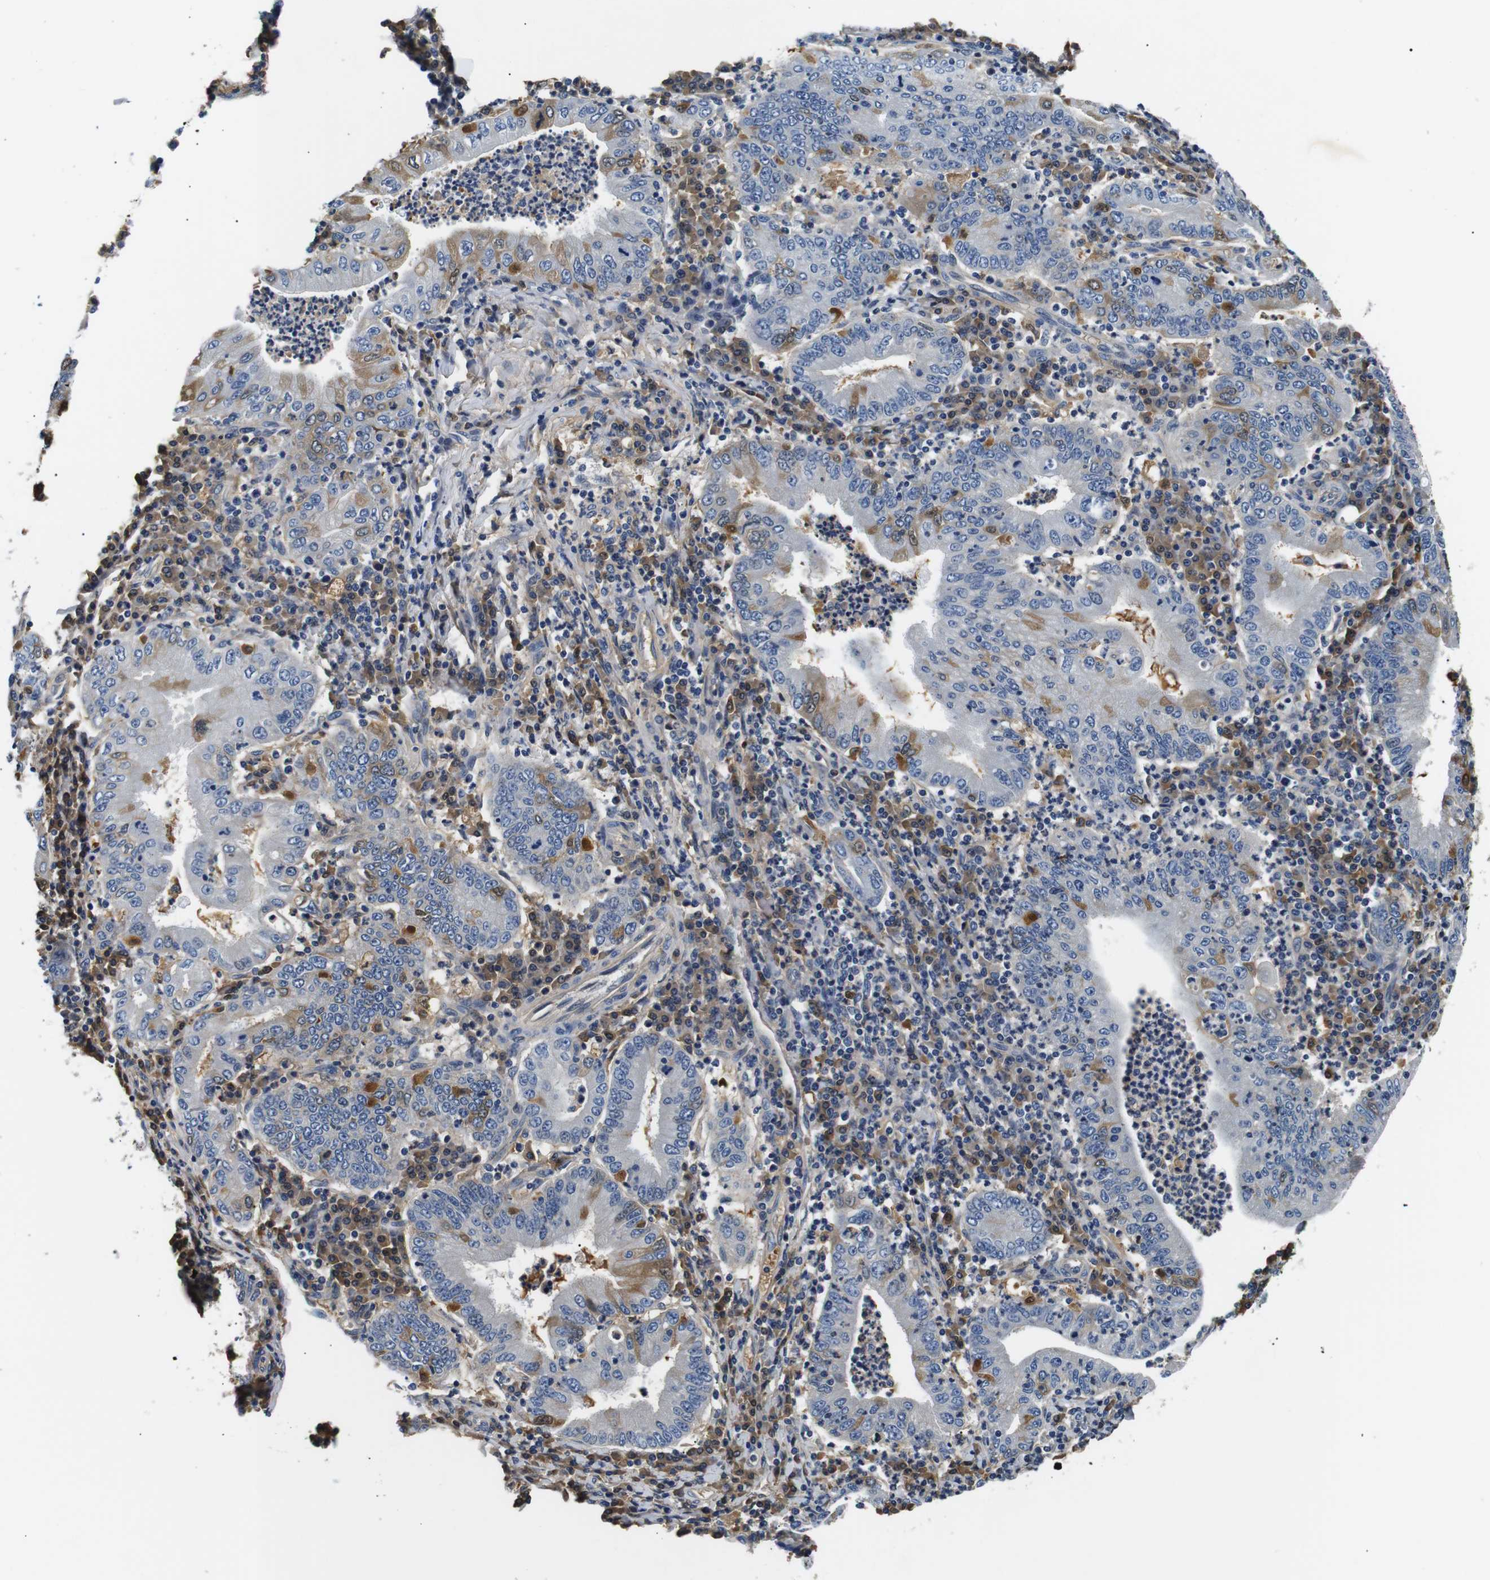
{"staining": {"intensity": "moderate", "quantity": "<25%", "location": "cytoplasmic/membranous"}, "tissue": "stomach cancer", "cell_type": "Tumor cells", "image_type": "cancer", "snomed": [{"axis": "morphology", "description": "Normal tissue, NOS"}, {"axis": "morphology", "description": "Adenocarcinoma, NOS"}, {"axis": "topography", "description": "Esophagus"}, {"axis": "topography", "description": "Stomach, upper"}, {"axis": "topography", "description": "Peripheral nerve tissue"}], "caption": "About <25% of tumor cells in human stomach adenocarcinoma reveal moderate cytoplasmic/membranous protein expression as visualized by brown immunohistochemical staining.", "gene": "LHCGR", "patient": {"sex": "male", "age": 62}}